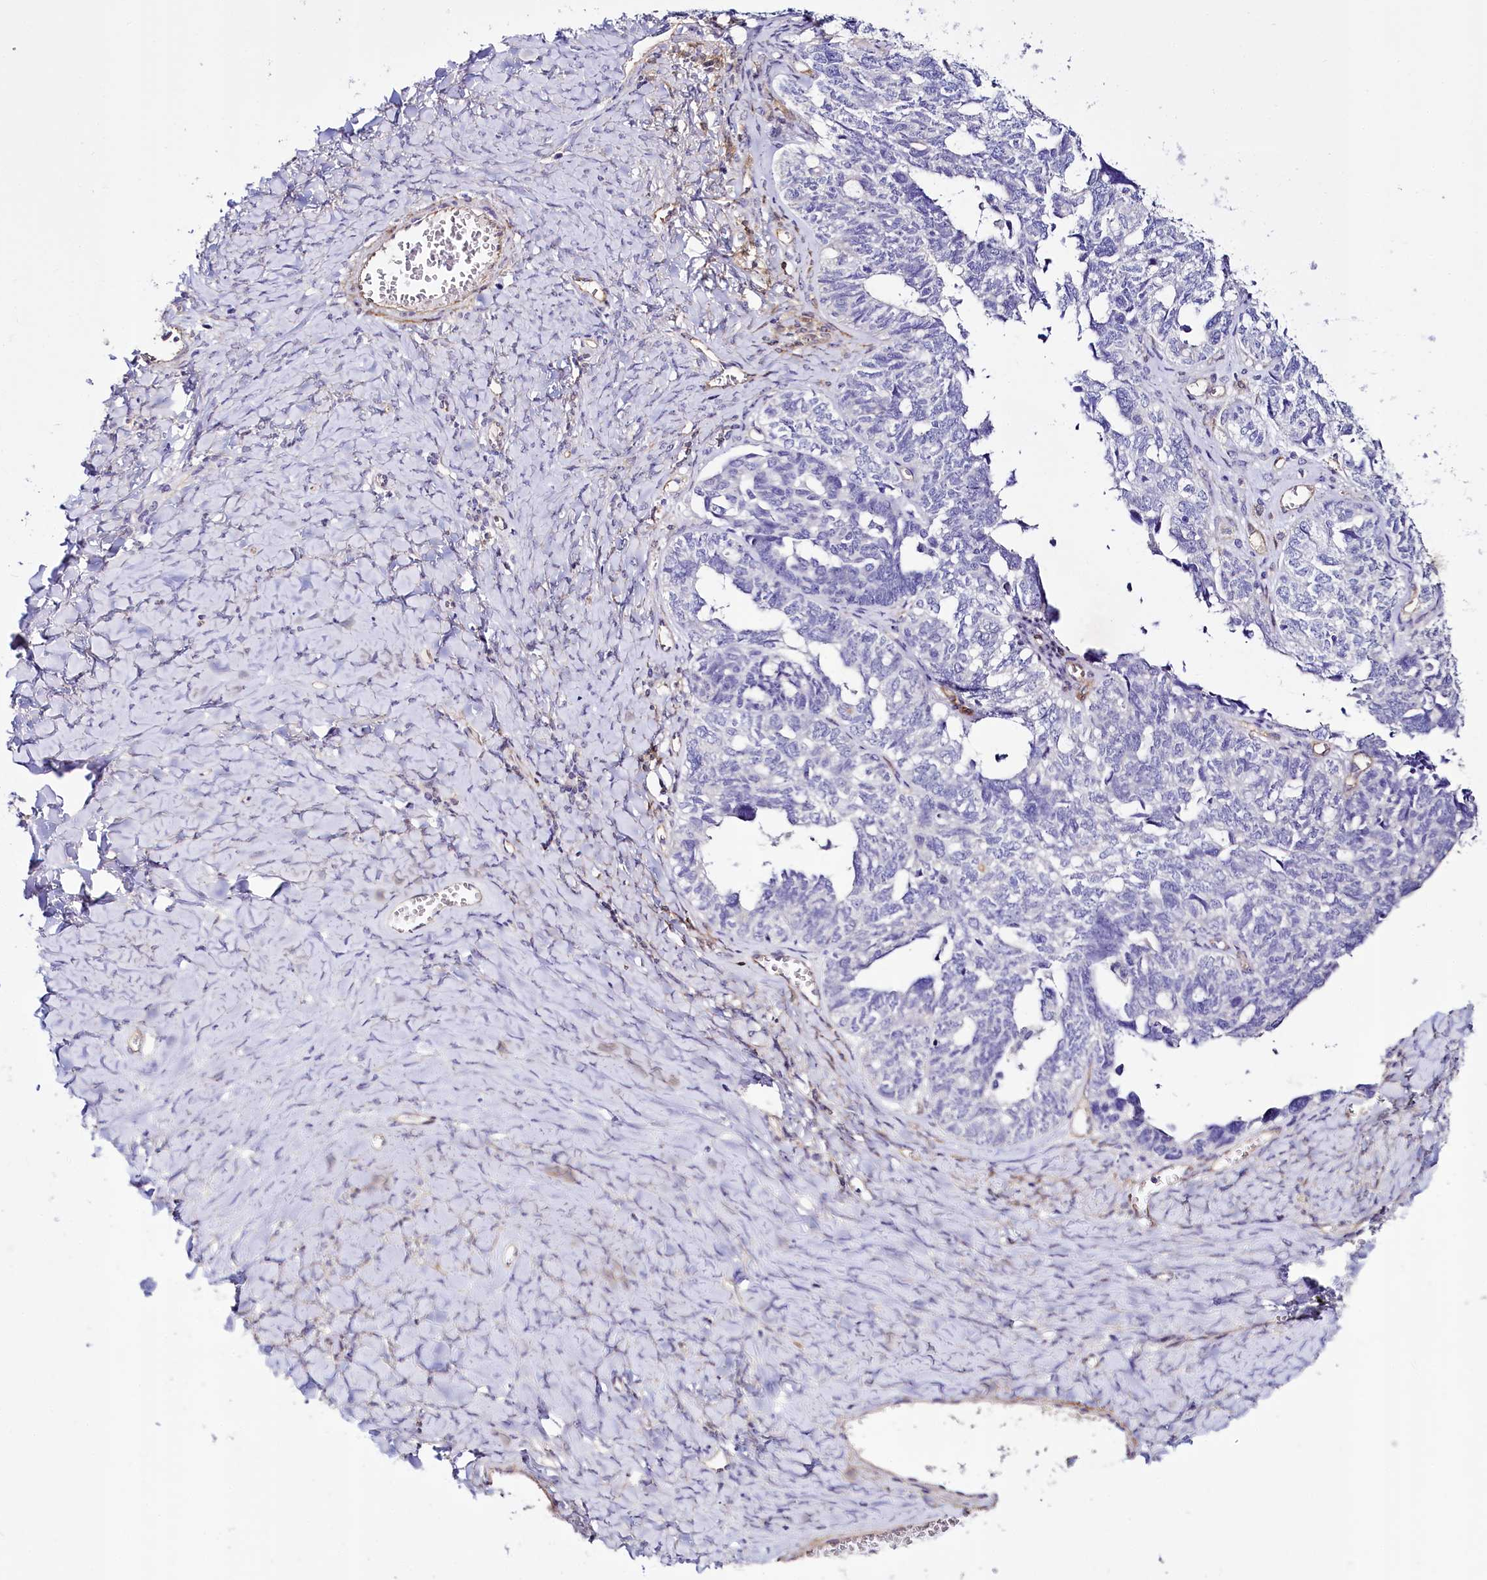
{"staining": {"intensity": "negative", "quantity": "none", "location": "none"}, "tissue": "ovarian cancer", "cell_type": "Tumor cells", "image_type": "cancer", "snomed": [{"axis": "morphology", "description": "Cystadenocarcinoma, serous, NOS"}, {"axis": "topography", "description": "Ovary"}], "caption": "Ovarian cancer stained for a protein using immunohistochemistry (IHC) displays no expression tumor cells.", "gene": "STXBP1", "patient": {"sex": "female", "age": 79}}